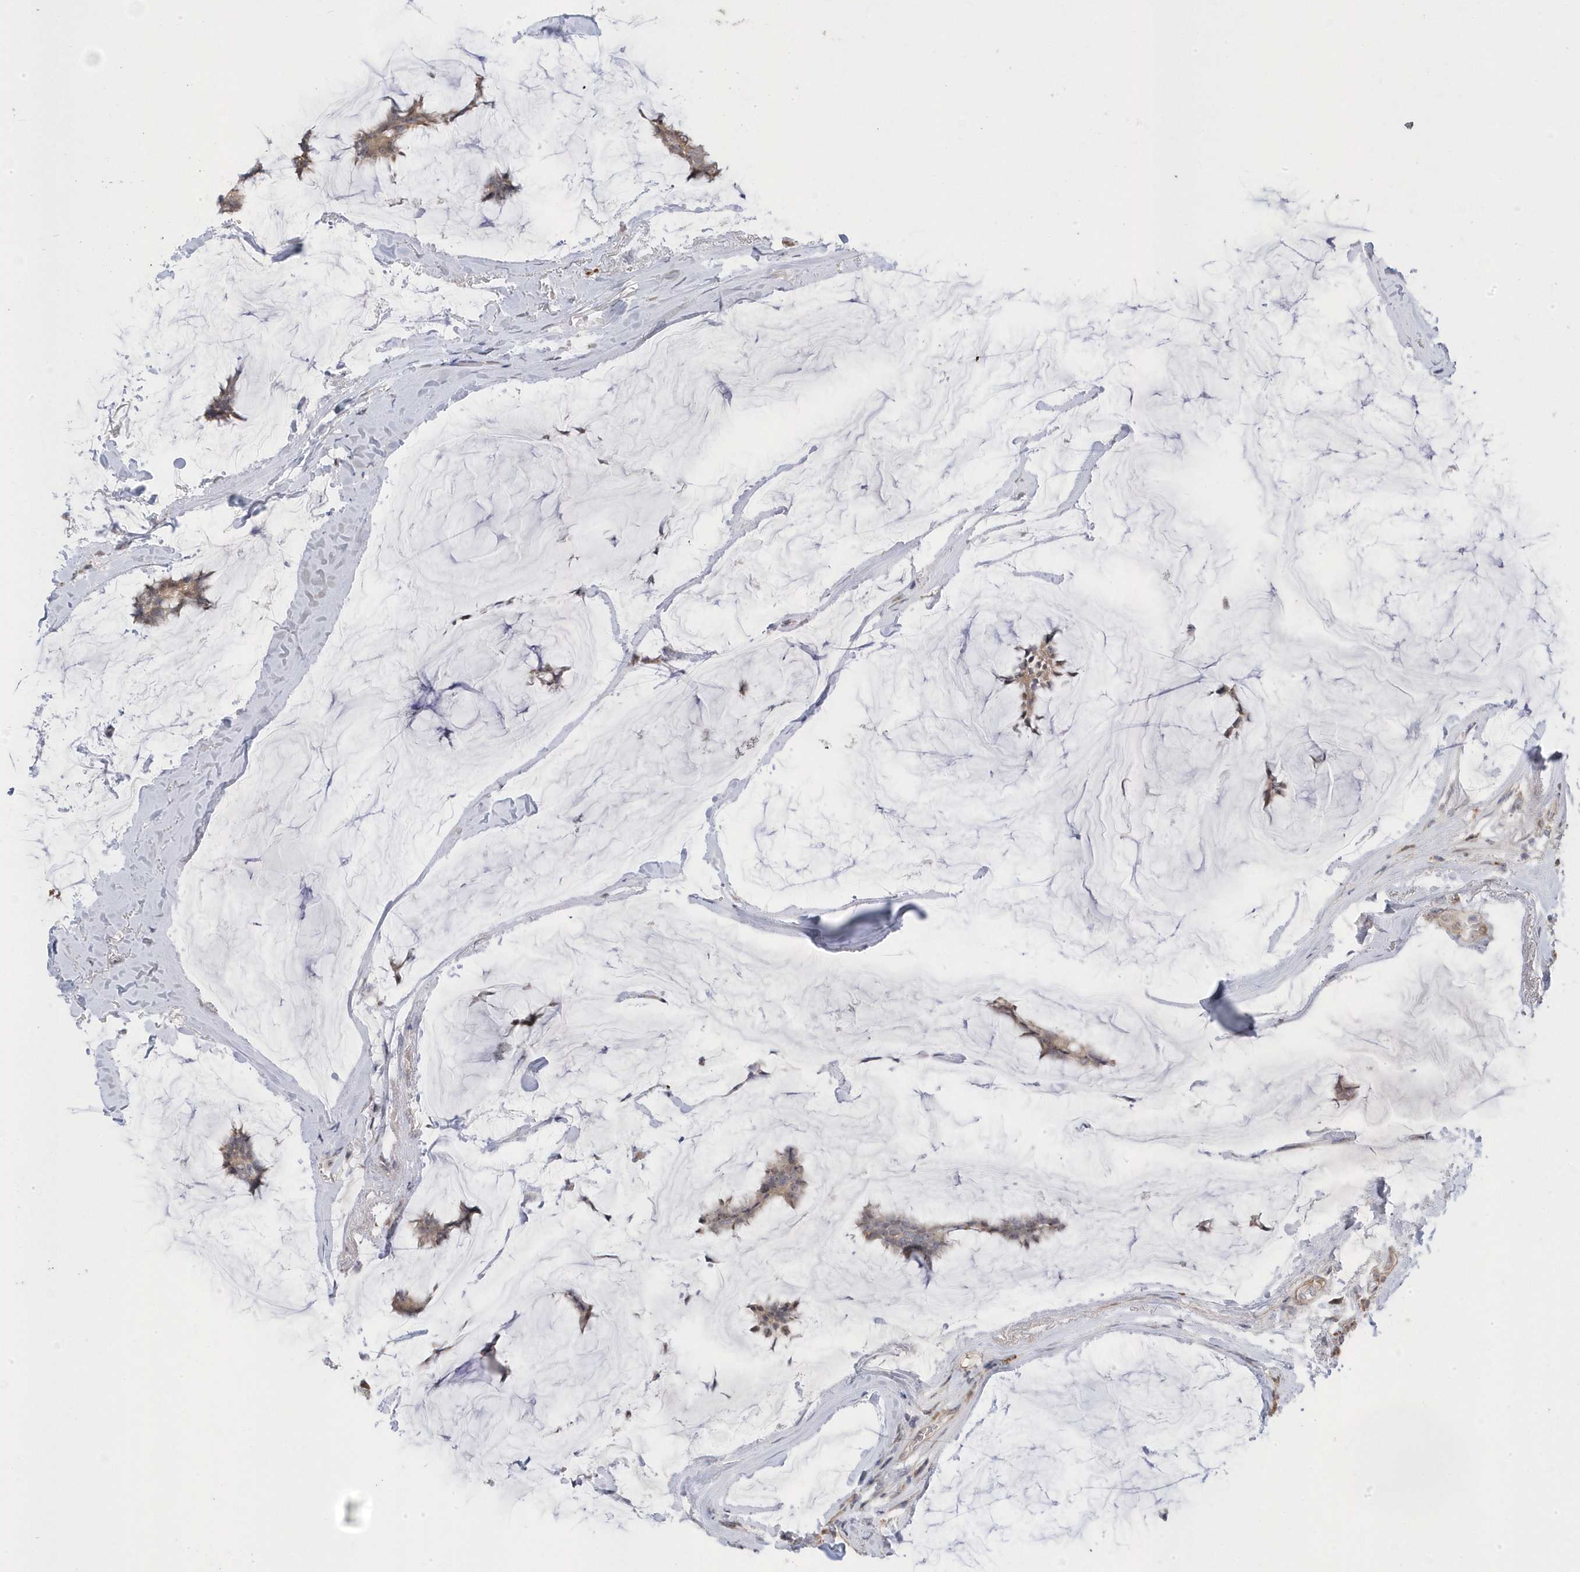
{"staining": {"intensity": "weak", "quantity": "25%-75%", "location": "cytoplasmic/membranous"}, "tissue": "breast cancer", "cell_type": "Tumor cells", "image_type": "cancer", "snomed": [{"axis": "morphology", "description": "Duct carcinoma"}, {"axis": "topography", "description": "Breast"}], "caption": "Human breast cancer stained with a brown dye shows weak cytoplasmic/membranous positive staining in about 25%-75% of tumor cells.", "gene": "GTPBP6", "patient": {"sex": "female", "age": 93}}